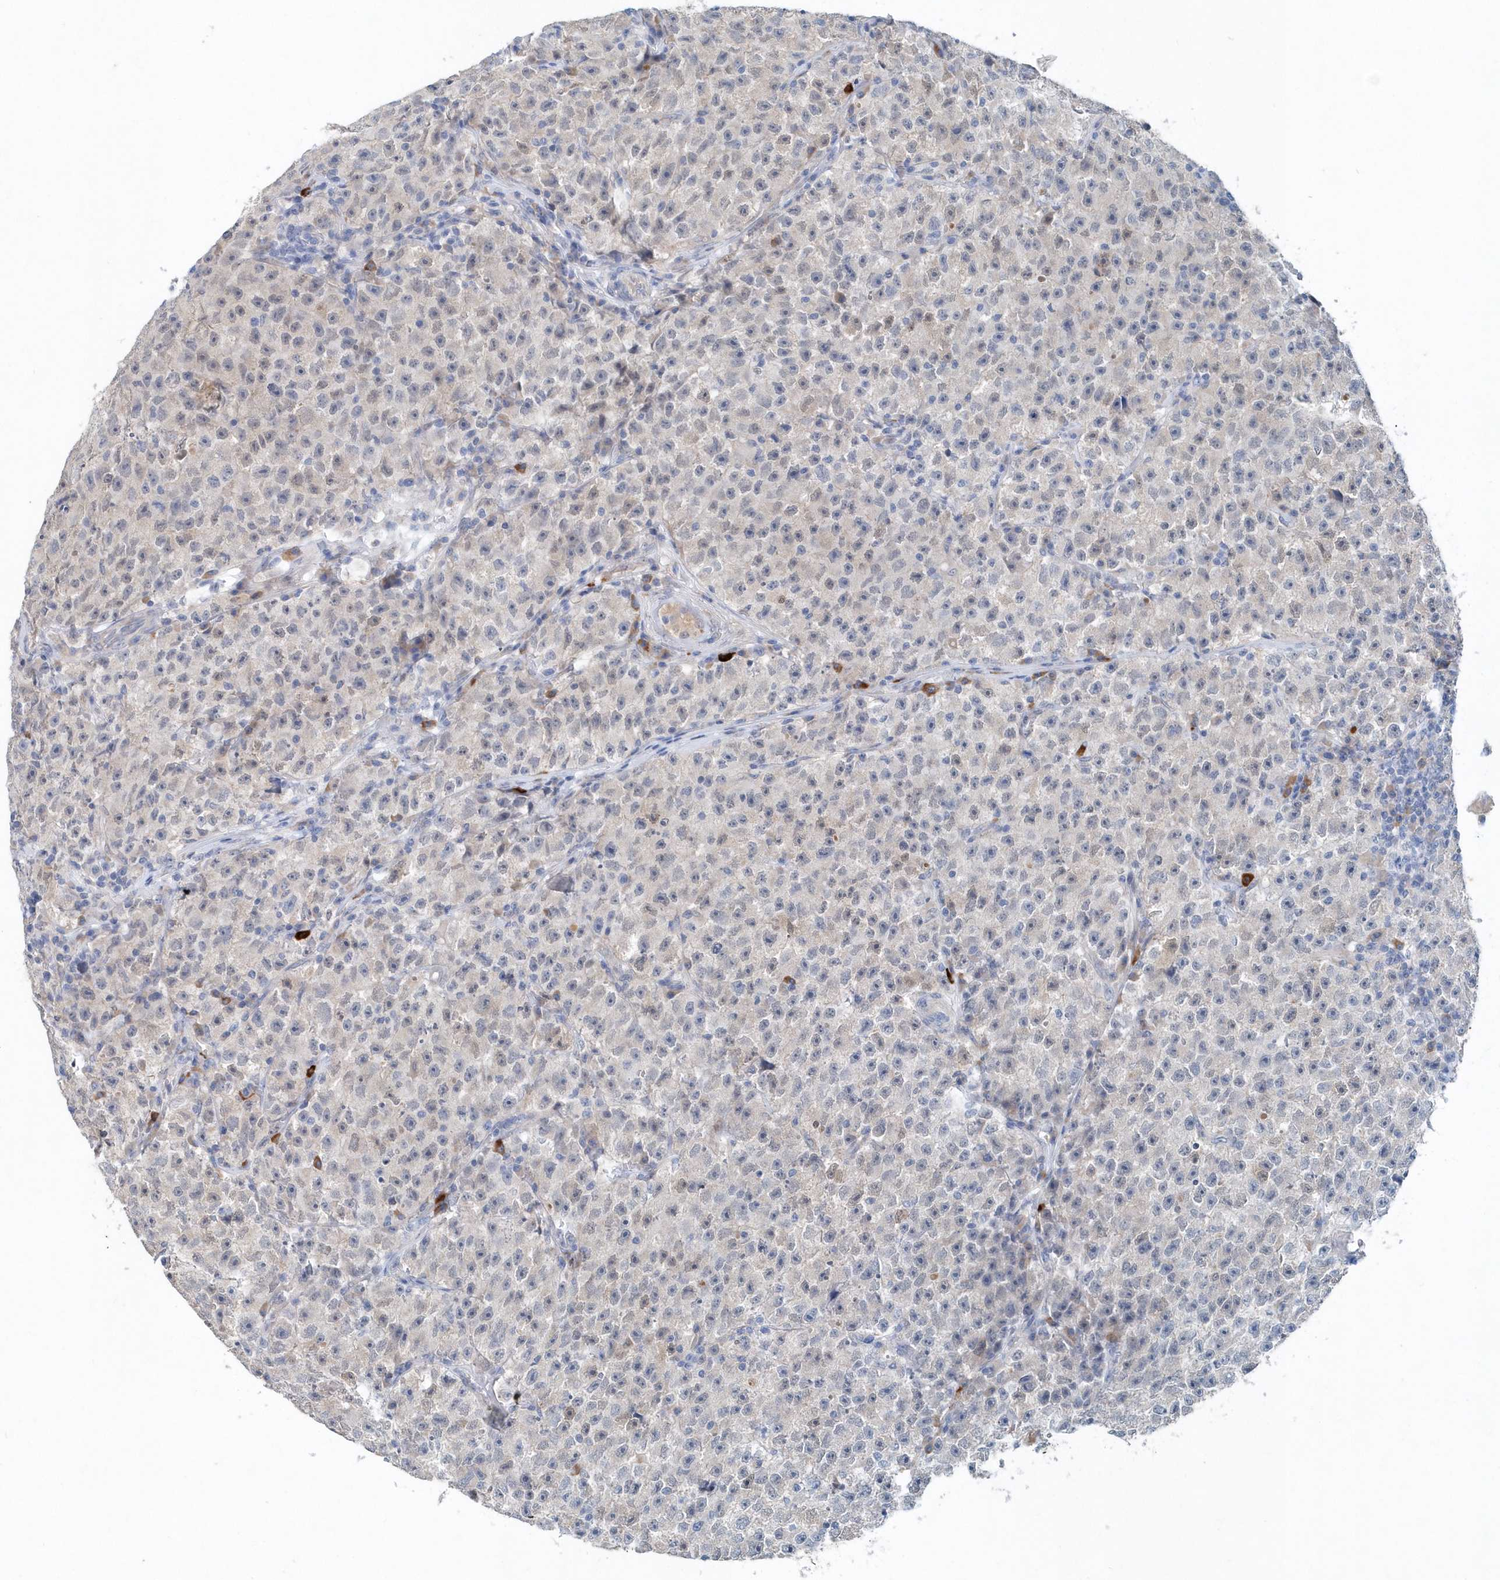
{"staining": {"intensity": "negative", "quantity": "none", "location": "none"}, "tissue": "testis cancer", "cell_type": "Tumor cells", "image_type": "cancer", "snomed": [{"axis": "morphology", "description": "Seminoma, NOS"}, {"axis": "topography", "description": "Testis"}], "caption": "IHC image of neoplastic tissue: seminoma (testis) stained with DAB (3,3'-diaminobenzidine) displays no significant protein positivity in tumor cells.", "gene": "PFN2", "patient": {"sex": "male", "age": 22}}